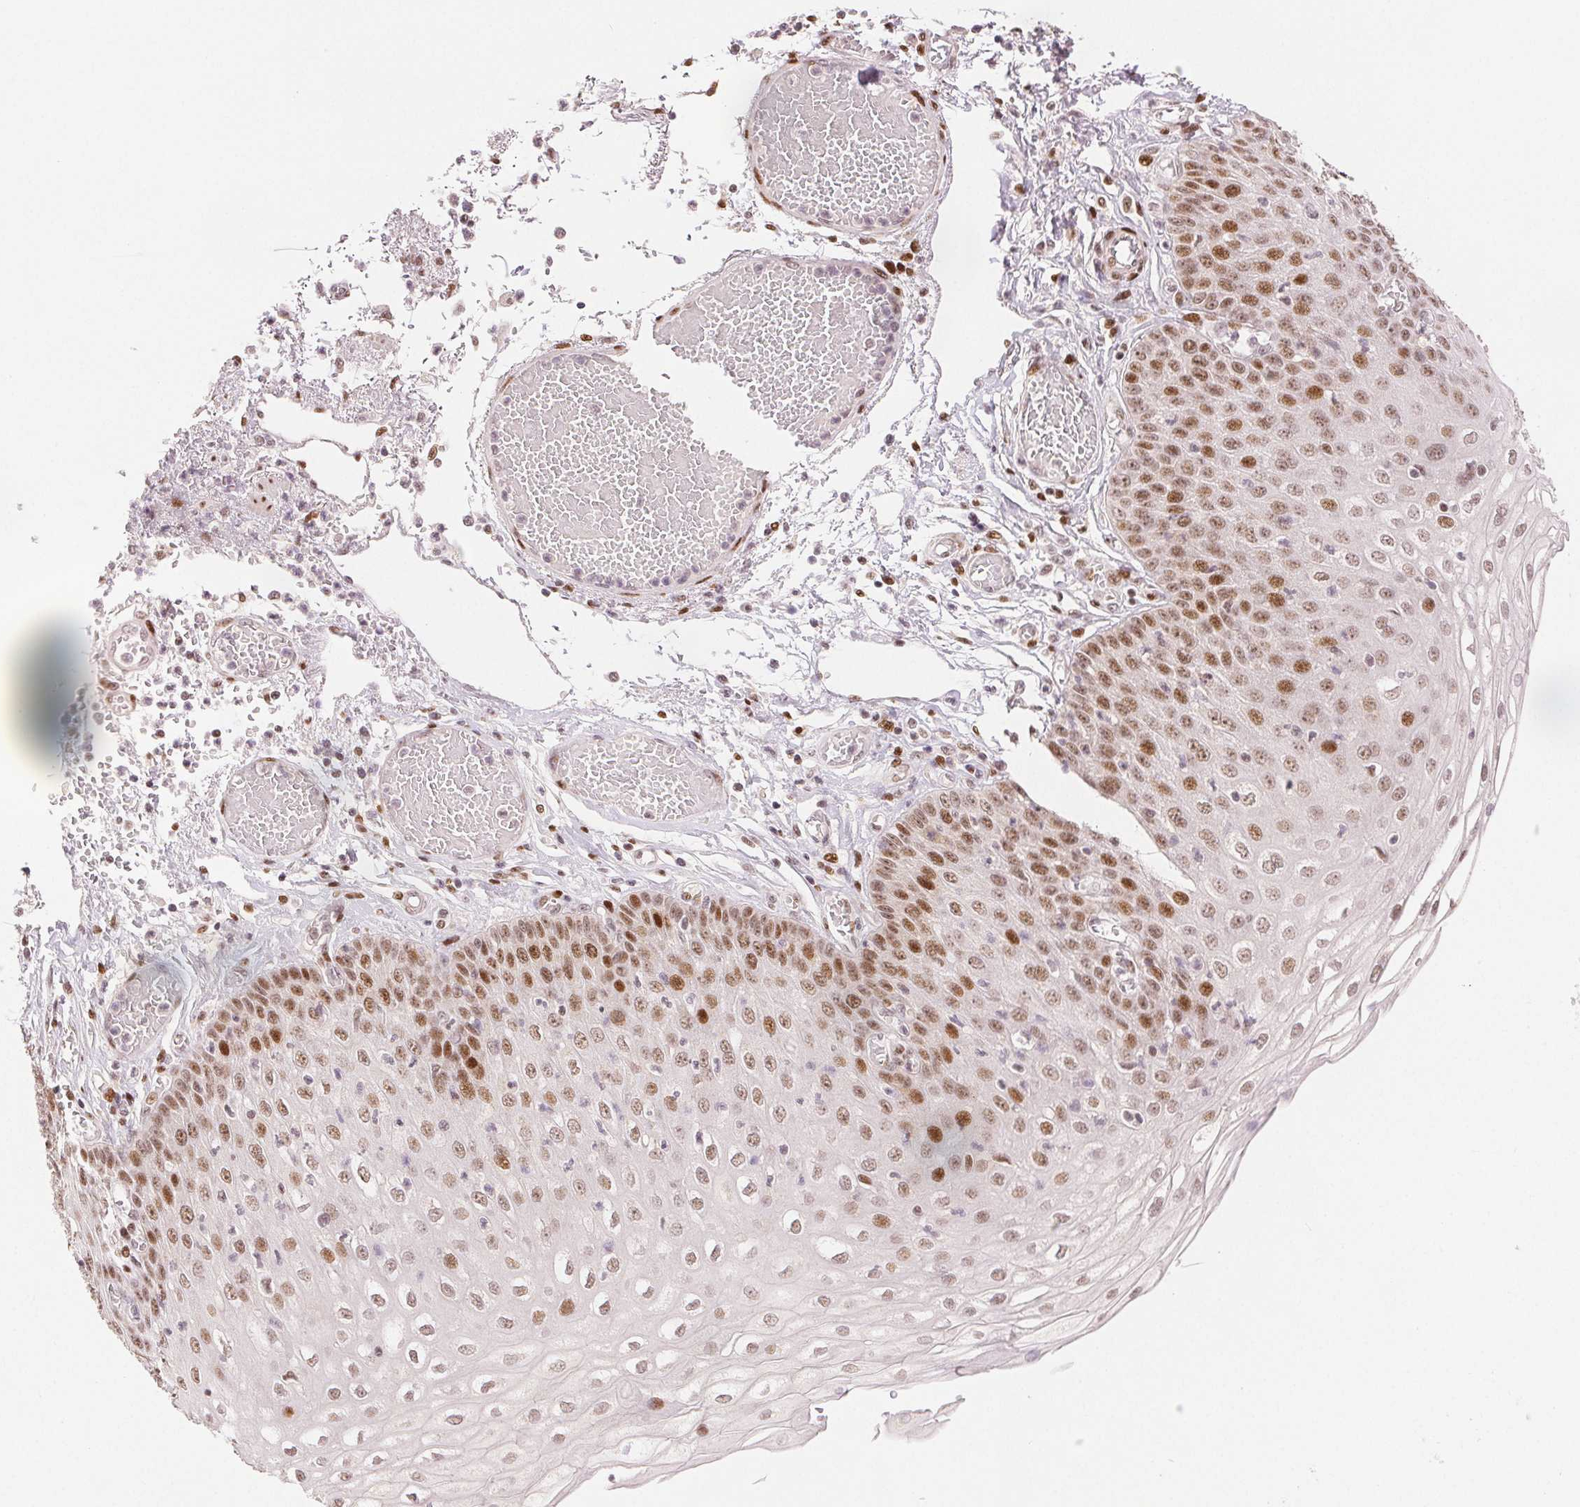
{"staining": {"intensity": "strong", "quantity": ">75%", "location": "nuclear"}, "tissue": "esophagus", "cell_type": "Squamous epithelial cells", "image_type": "normal", "snomed": [{"axis": "morphology", "description": "Normal tissue, NOS"}, {"axis": "morphology", "description": "Adenocarcinoma, NOS"}, {"axis": "topography", "description": "Esophagus"}], "caption": "Strong nuclear staining for a protein is identified in about >75% of squamous epithelial cells of normal esophagus using immunohistochemistry (IHC).", "gene": "ZNF703", "patient": {"sex": "male", "age": 81}}